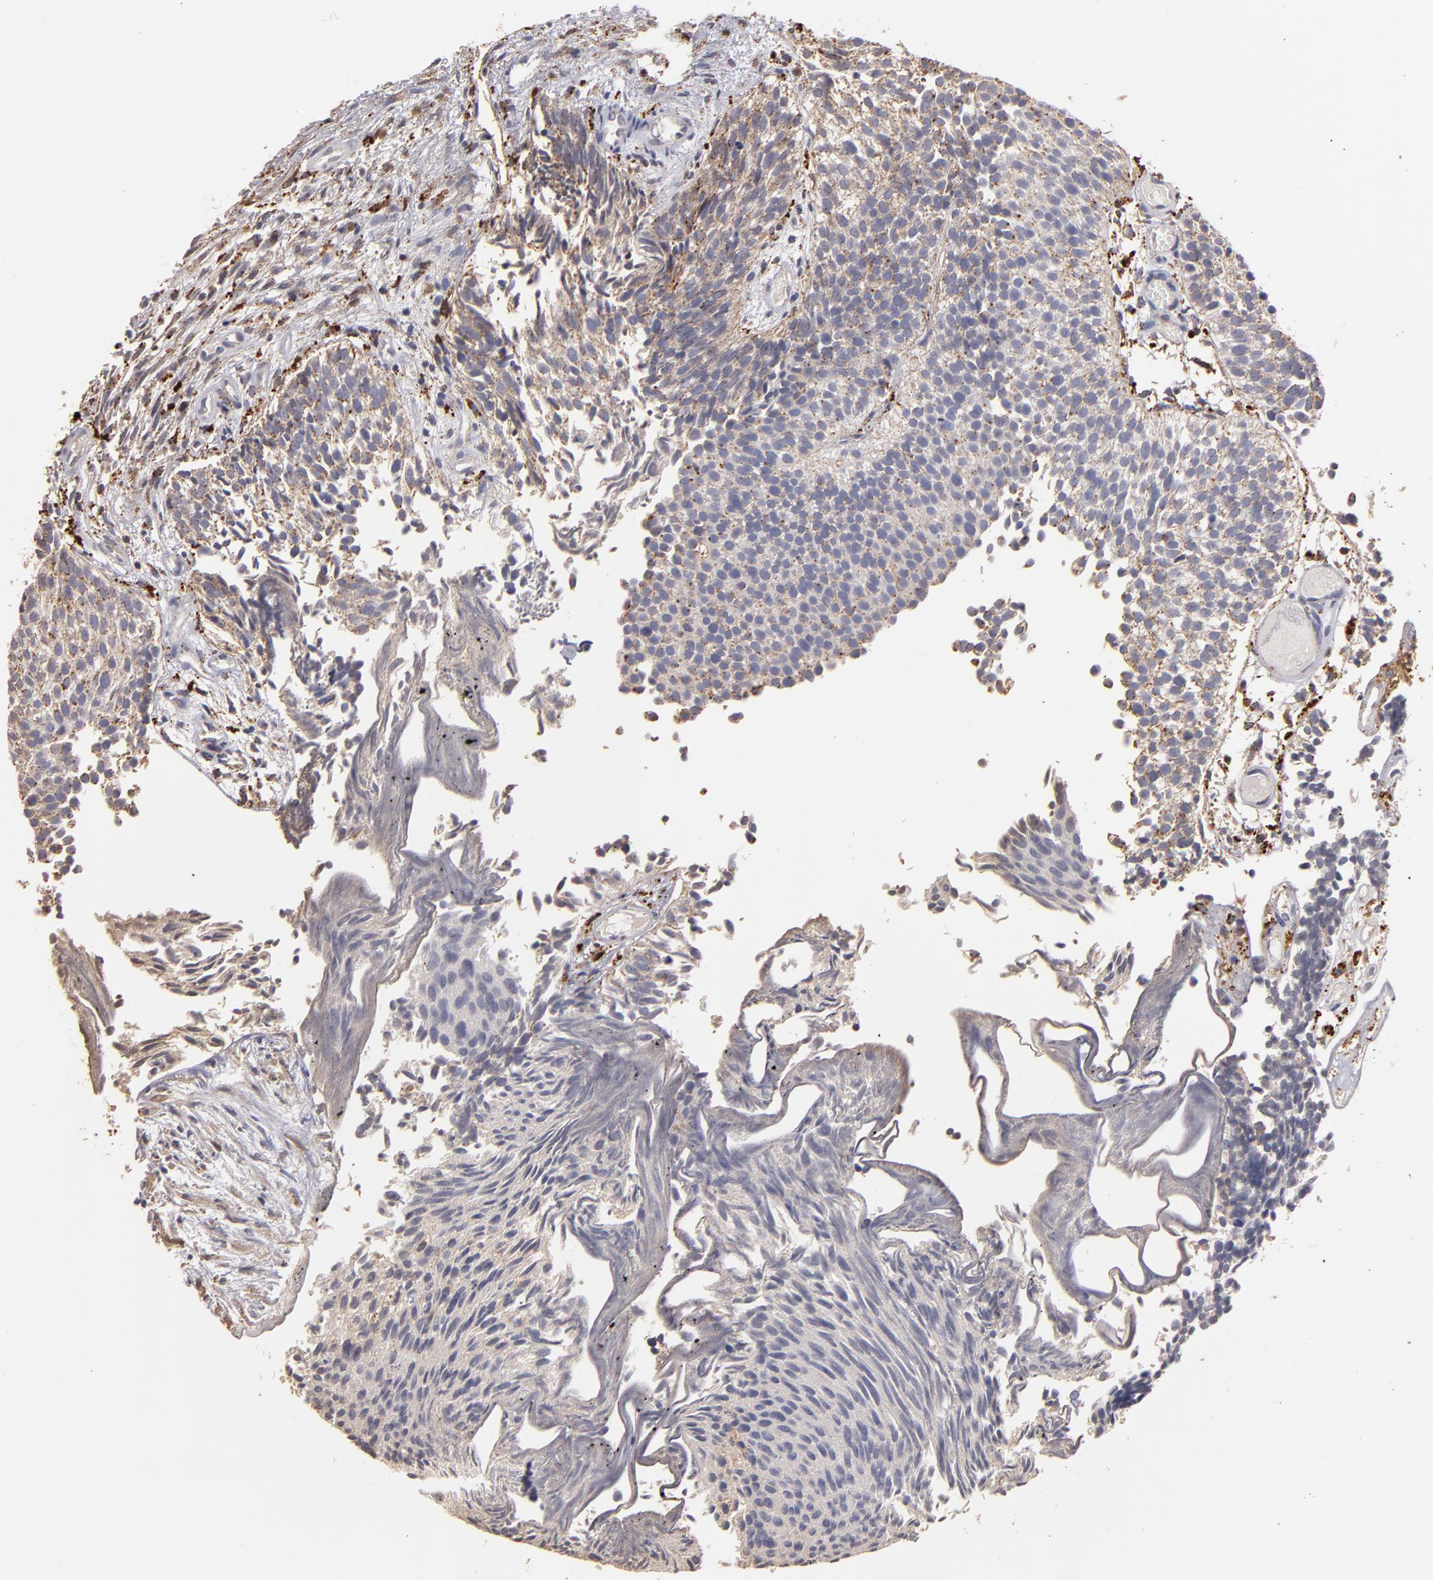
{"staining": {"intensity": "weak", "quantity": ">75%", "location": "cytoplasmic/membranous"}, "tissue": "urothelial cancer", "cell_type": "Tumor cells", "image_type": "cancer", "snomed": [{"axis": "morphology", "description": "Urothelial carcinoma, Low grade"}, {"axis": "topography", "description": "Urinary bladder"}], "caption": "Immunohistochemical staining of human low-grade urothelial carcinoma shows low levels of weak cytoplasmic/membranous protein positivity in approximately >75% of tumor cells.", "gene": "TRAF1", "patient": {"sex": "male", "age": 84}}